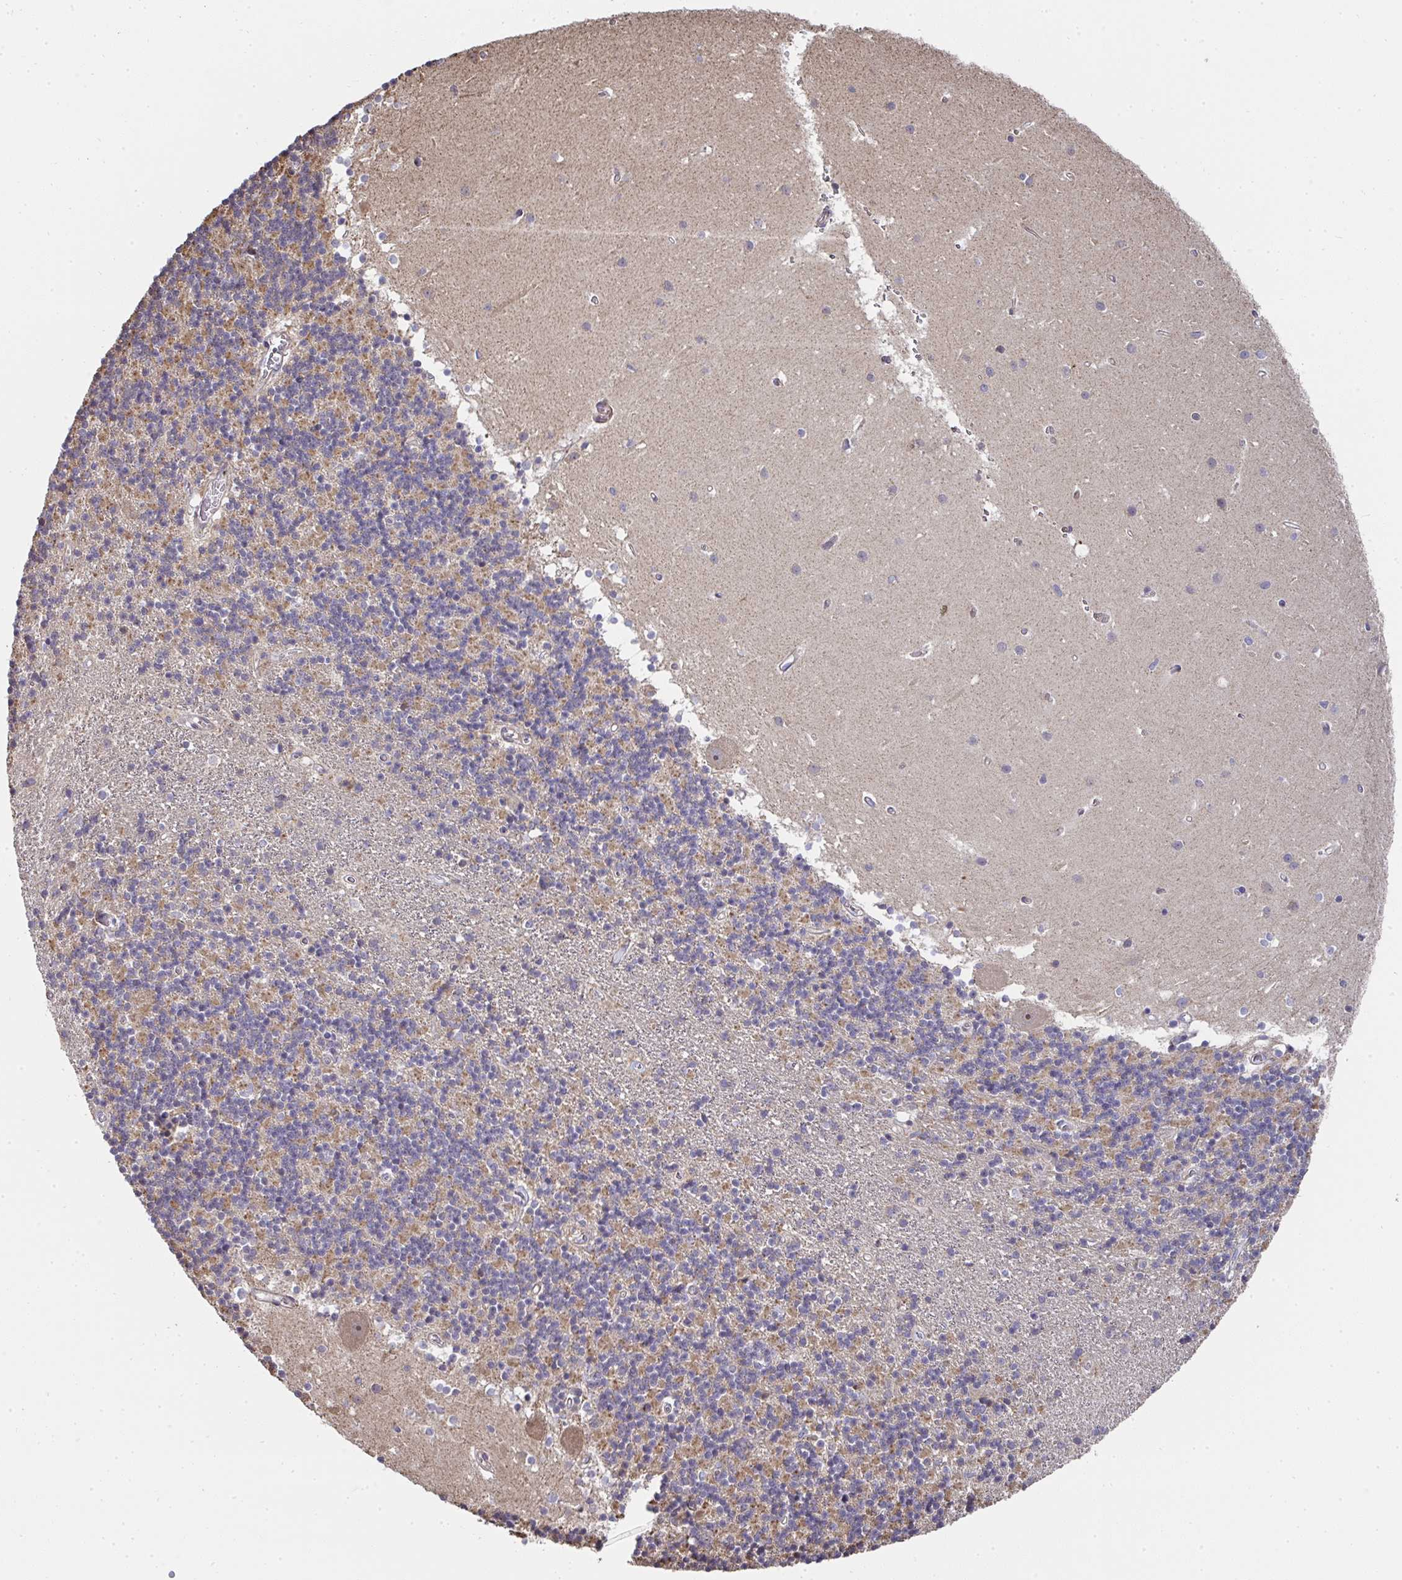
{"staining": {"intensity": "weak", "quantity": "25%-75%", "location": "cytoplasmic/membranous"}, "tissue": "cerebellum", "cell_type": "Cells in granular layer", "image_type": "normal", "snomed": [{"axis": "morphology", "description": "Normal tissue, NOS"}, {"axis": "topography", "description": "Cerebellum"}], "caption": "High-power microscopy captured an immunohistochemistry (IHC) micrograph of unremarkable cerebellum, revealing weak cytoplasmic/membranous staining in about 25%-75% of cells in granular layer.", "gene": "AGTPBP1", "patient": {"sex": "male", "age": 54}}